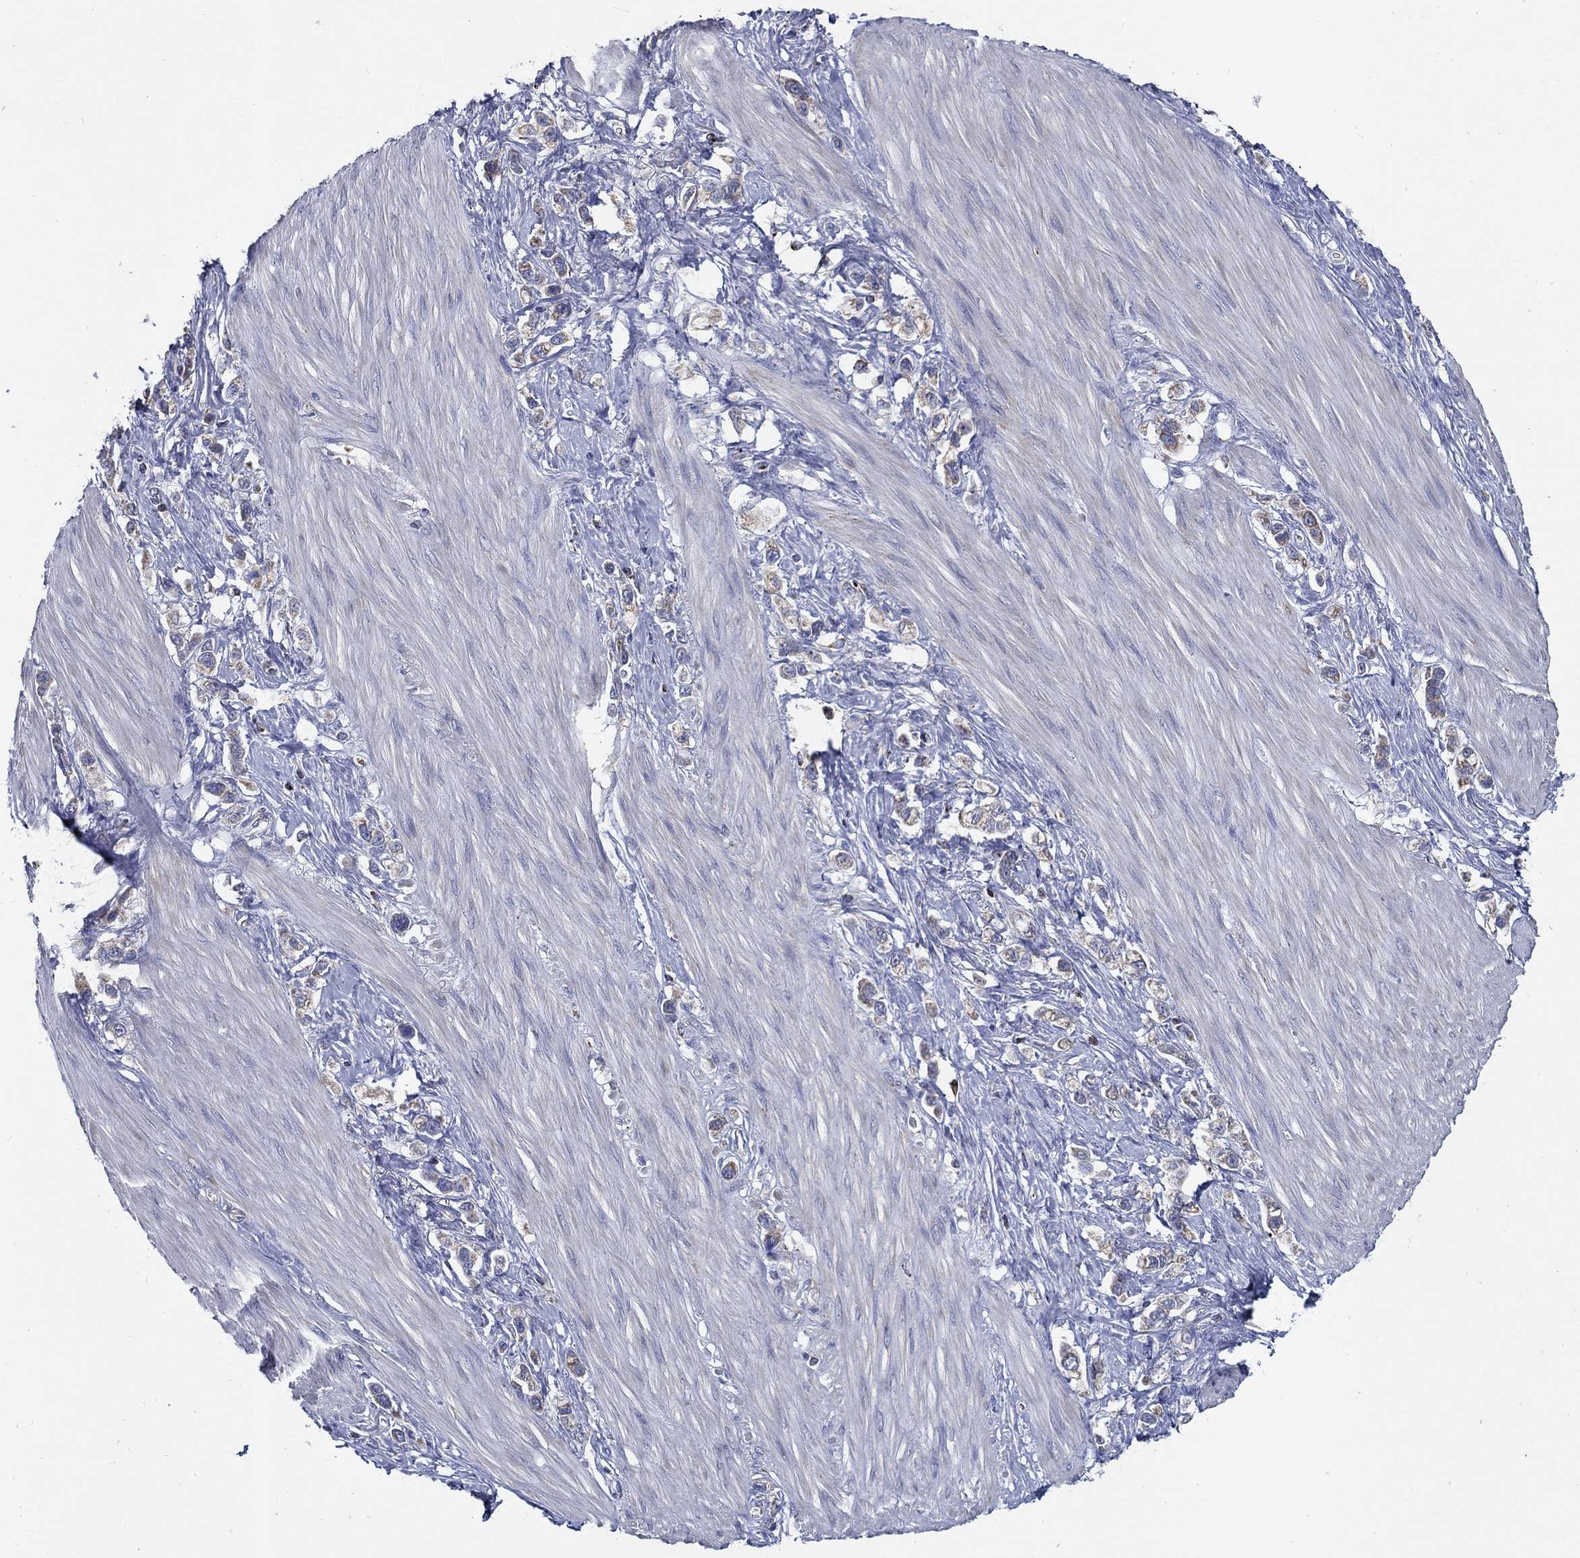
{"staining": {"intensity": "weak", "quantity": "<25%", "location": "cytoplasmic/membranous"}, "tissue": "stomach cancer", "cell_type": "Tumor cells", "image_type": "cancer", "snomed": [{"axis": "morphology", "description": "Normal tissue, NOS"}, {"axis": "morphology", "description": "Adenocarcinoma, NOS"}, {"axis": "morphology", "description": "Adenocarcinoma, High grade"}, {"axis": "topography", "description": "Stomach, upper"}, {"axis": "topography", "description": "Stomach"}], "caption": "An immunohistochemistry micrograph of adenocarcinoma (stomach) is shown. There is no staining in tumor cells of adenocarcinoma (stomach).", "gene": "SFXN1", "patient": {"sex": "female", "age": 65}}